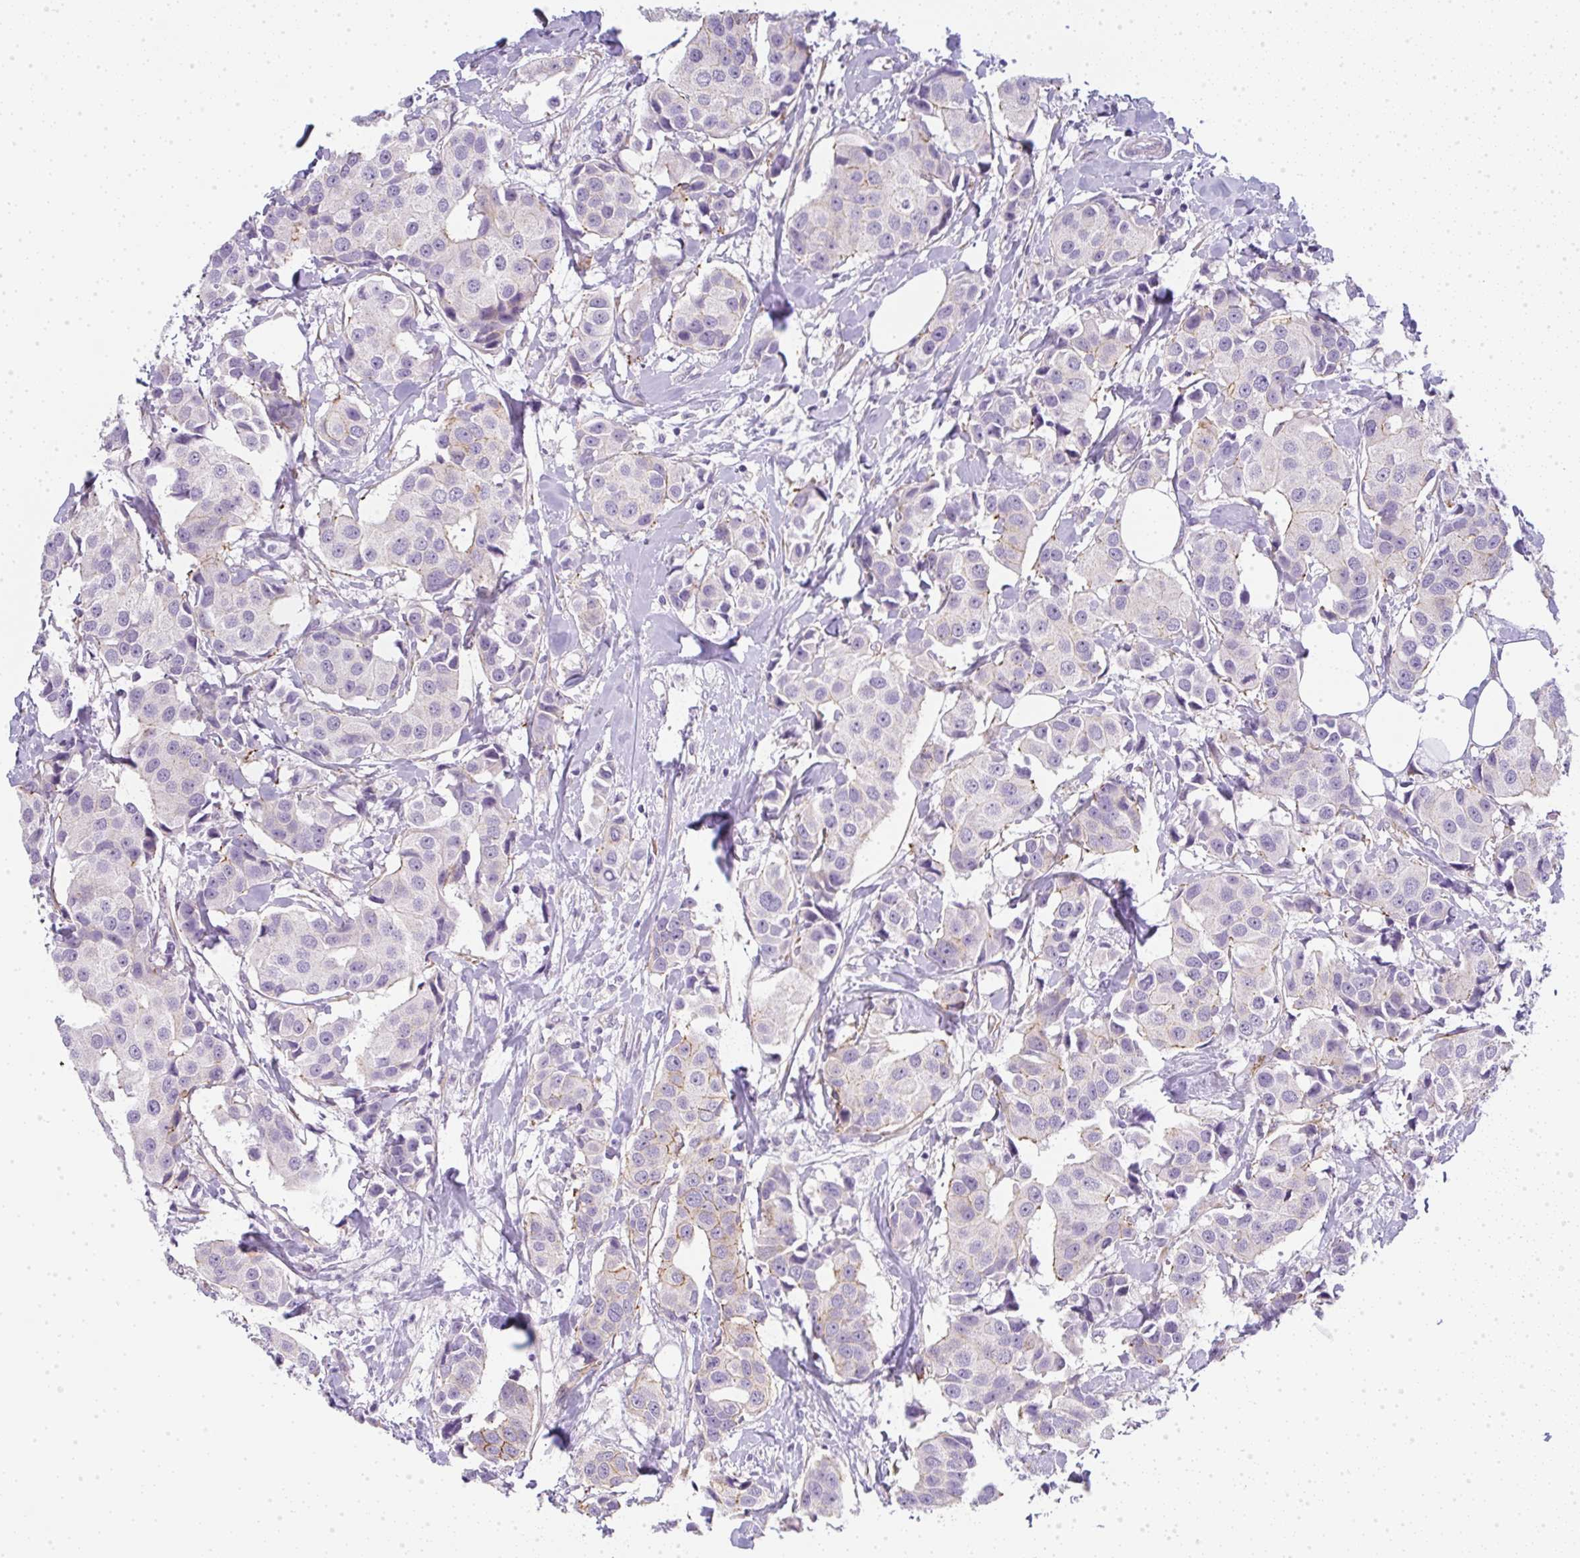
{"staining": {"intensity": "weak", "quantity": "<25%", "location": "cytoplasmic/membranous"}, "tissue": "breast cancer", "cell_type": "Tumor cells", "image_type": "cancer", "snomed": [{"axis": "morphology", "description": "Normal tissue, NOS"}, {"axis": "morphology", "description": "Duct carcinoma"}, {"axis": "topography", "description": "Breast"}], "caption": "Immunohistochemistry micrograph of breast cancer (infiltrating ductal carcinoma) stained for a protein (brown), which exhibits no positivity in tumor cells.", "gene": "LPAR4", "patient": {"sex": "female", "age": 39}}